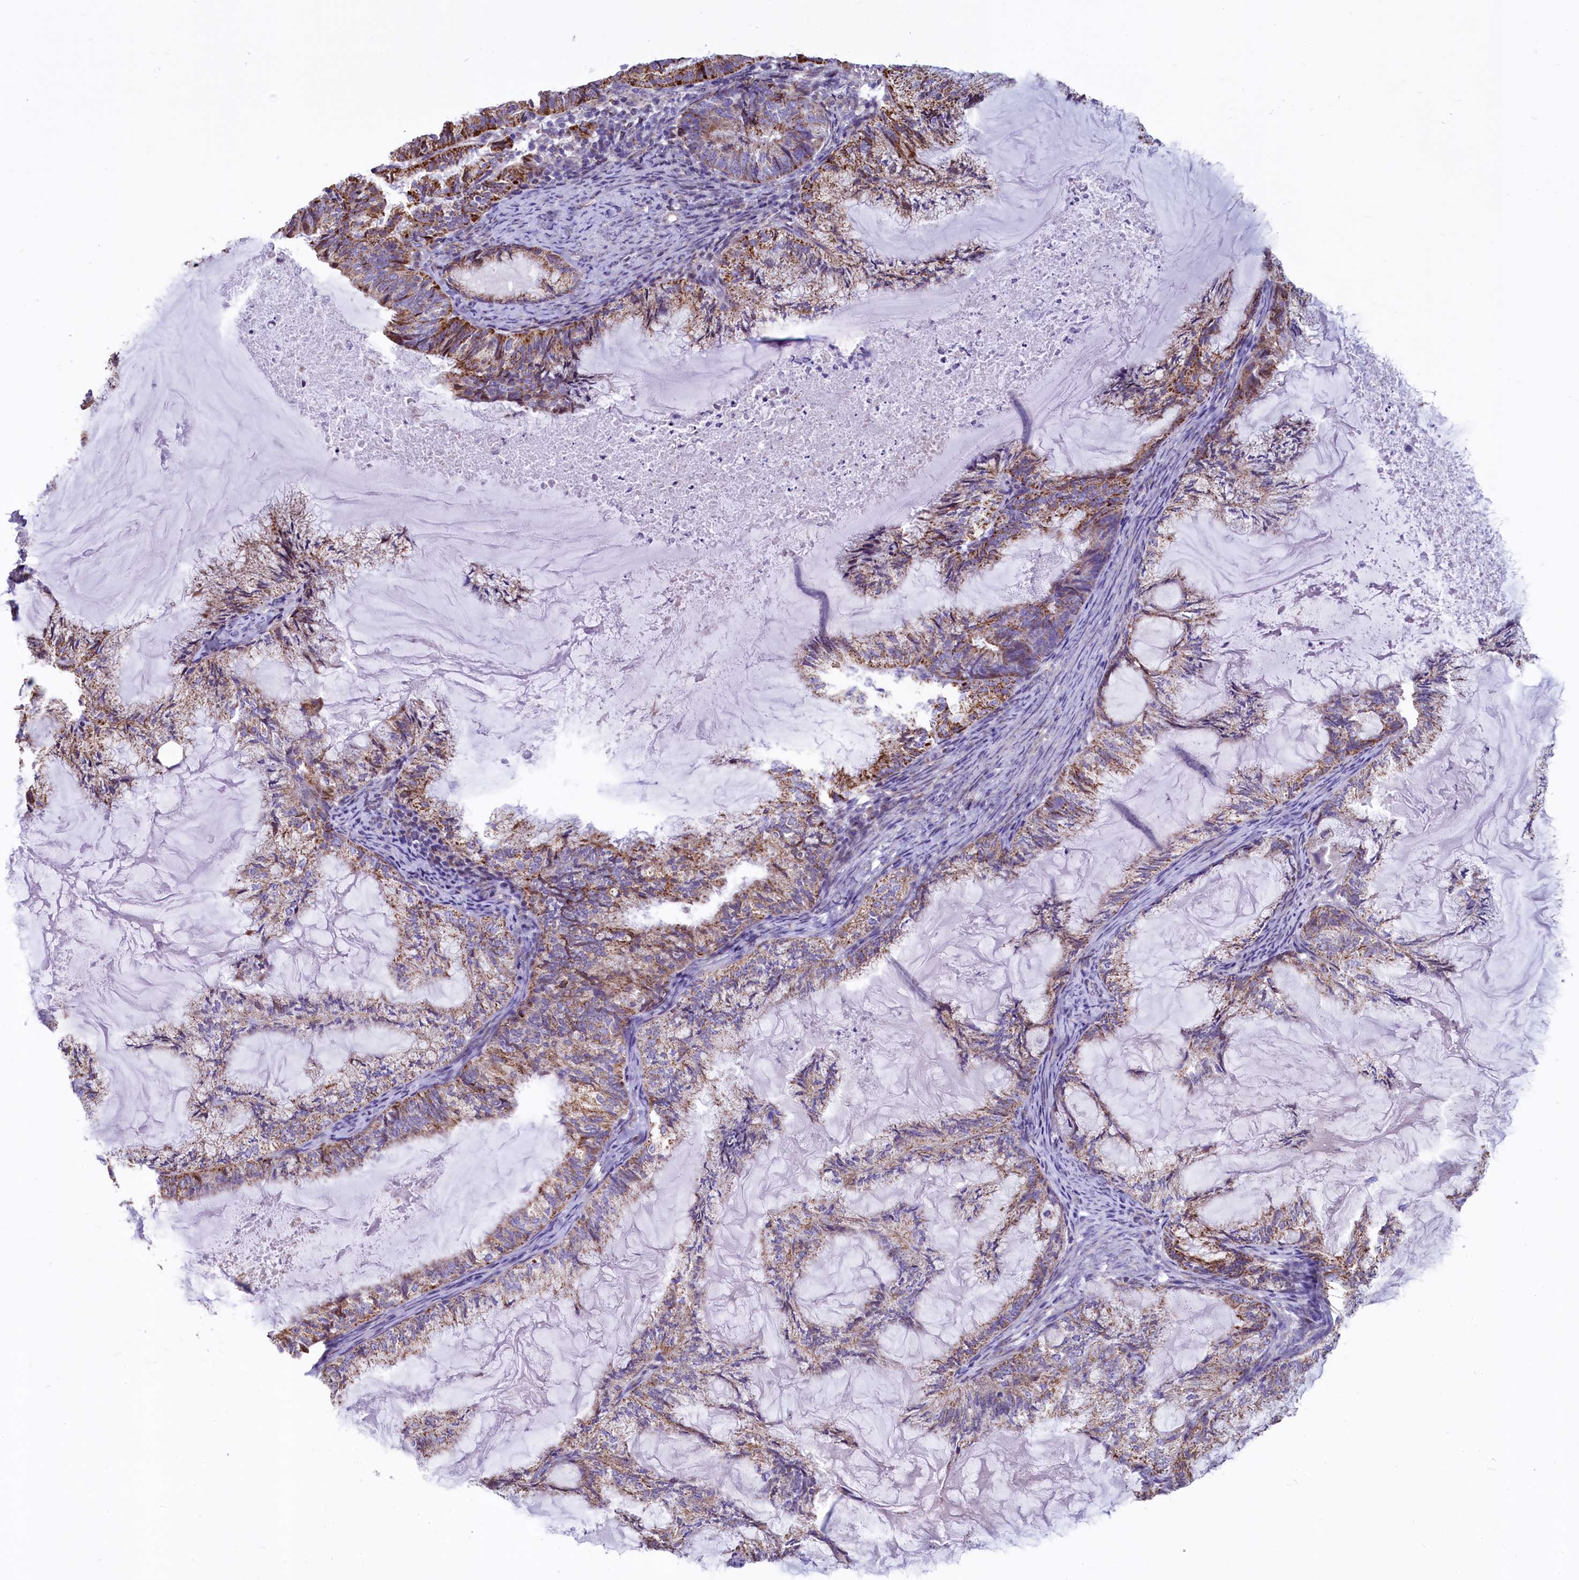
{"staining": {"intensity": "moderate", "quantity": "25%-75%", "location": "cytoplasmic/membranous"}, "tissue": "endometrial cancer", "cell_type": "Tumor cells", "image_type": "cancer", "snomed": [{"axis": "morphology", "description": "Adenocarcinoma, NOS"}, {"axis": "topography", "description": "Endometrium"}], "caption": "Moderate cytoplasmic/membranous protein expression is identified in about 25%-75% of tumor cells in endometrial cancer. Using DAB (3,3'-diaminobenzidine) (brown) and hematoxylin (blue) stains, captured at high magnification using brightfield microscopy.", "gene": "VWCE", "patient": {"sex": "female", "age": 86}}